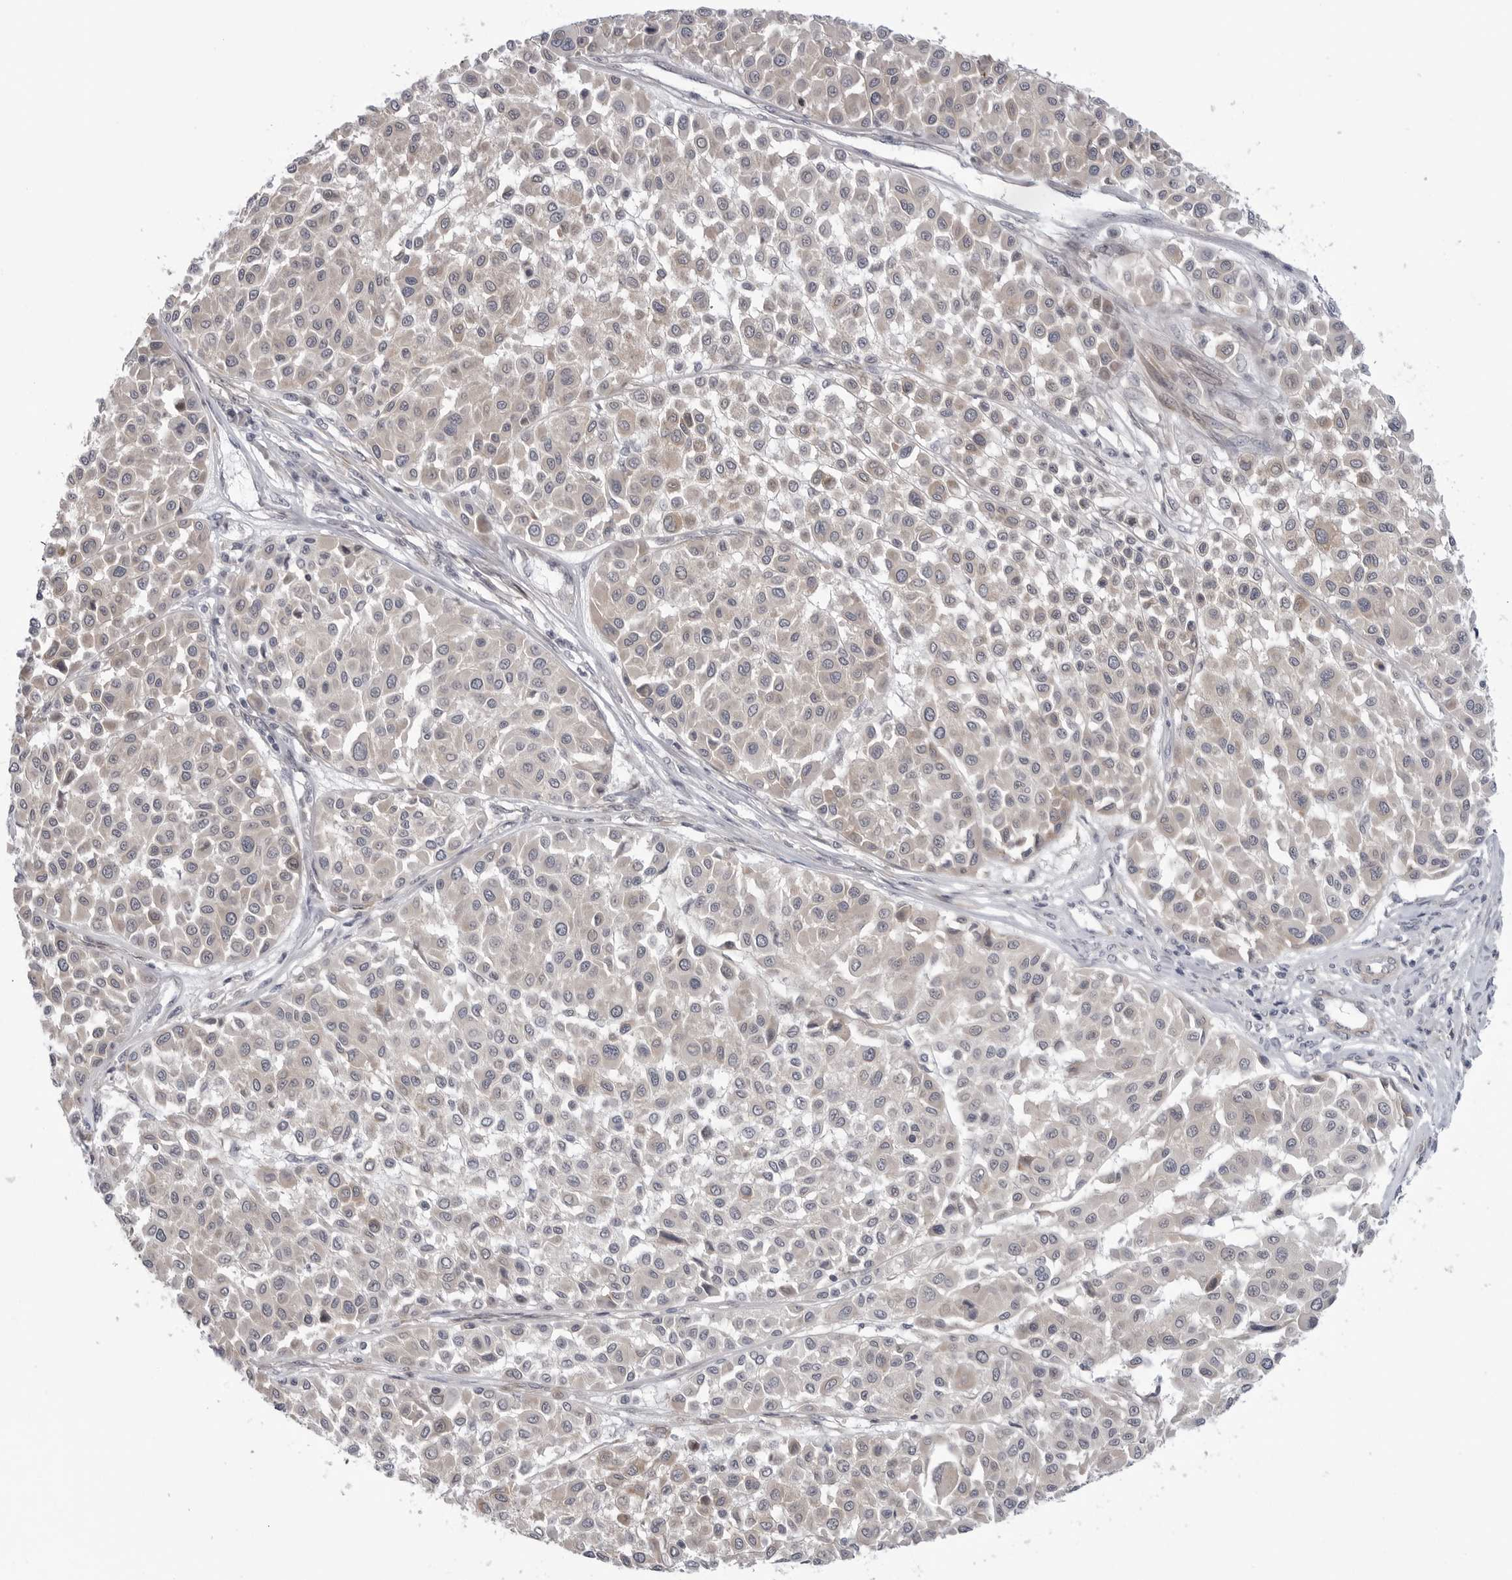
{"staining": {"intensity": "negative", "quantity": "none", "location": "none"}, "tissue": "melanoma", "cell_type": "Tumor cells", "image_type": "cancer", "snomed": [{"axis": "morphology", "description": "Malignant melanoma, Metastatic site"}, {"axis": "topography", "description": "Soft tissue"}], "caption": "Tumor cells show no significant expression in malignant melanoma (metastatic site).", "gene": "SCP2", "patient": {"sex": "male", "age": 41}}